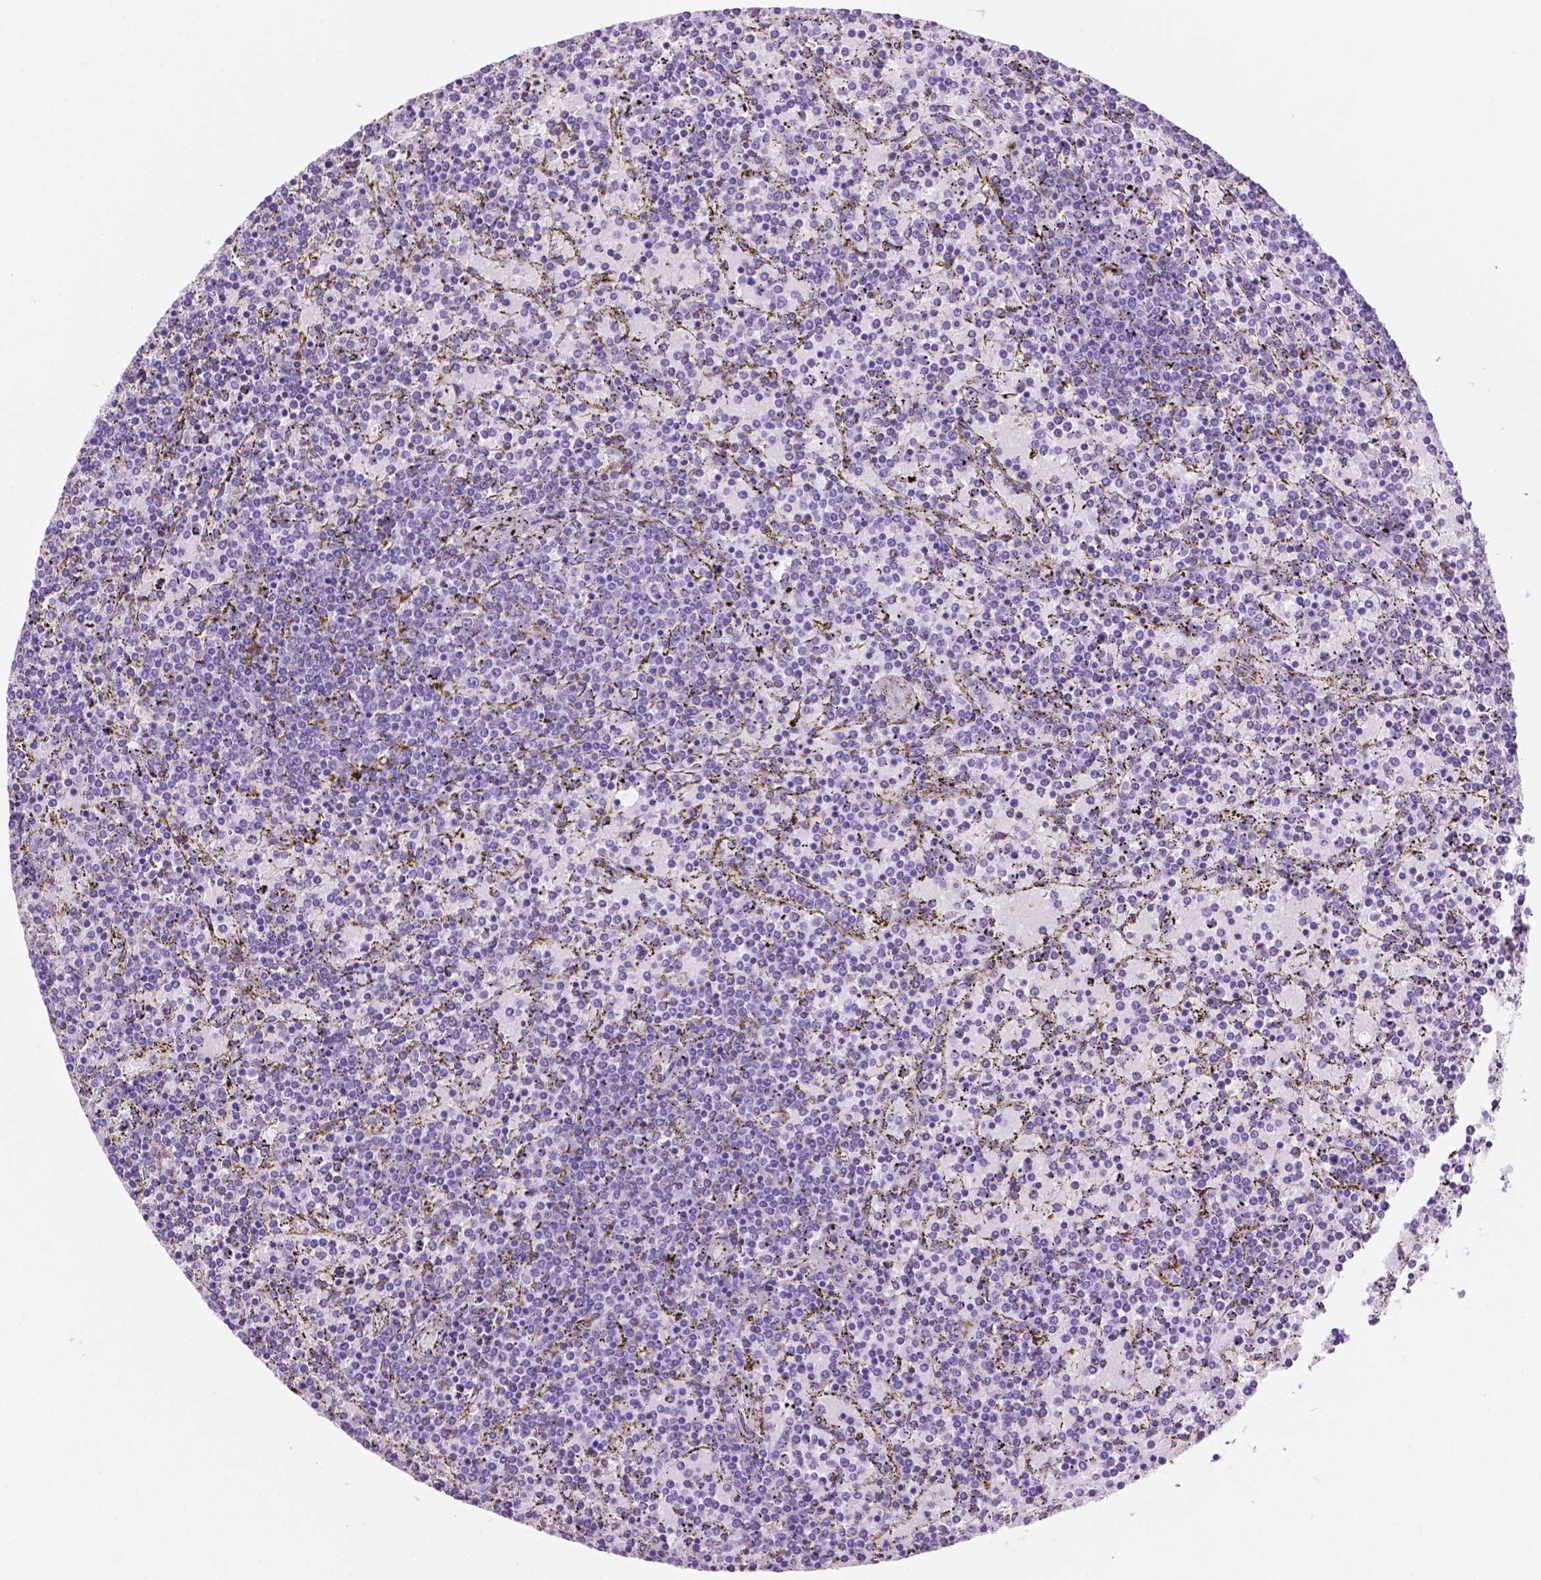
{"staining": {"intensity": "negative", "quantity": "none", "location": "none"}, "tissue": "lymphoma", "cell_type": "Tumor cells", "image_type": "cancer", "snomed": [{"axis": "morphology", "description": "Malignant lymphoma, non-Hodgkin's type, Low grade"}, {"axis": "topography", "description": "Spleen"}], "caption": "High magnification brightfield microscopy of malignant lymphoma, non-Hodgkin's type (low-grade) stained with DAB (brown) and counterstained with hematoxylin (blue): tumor cells show no significant staining.", "gene": "IGFN1", "patient": {"sex": "female", "age": 77}}